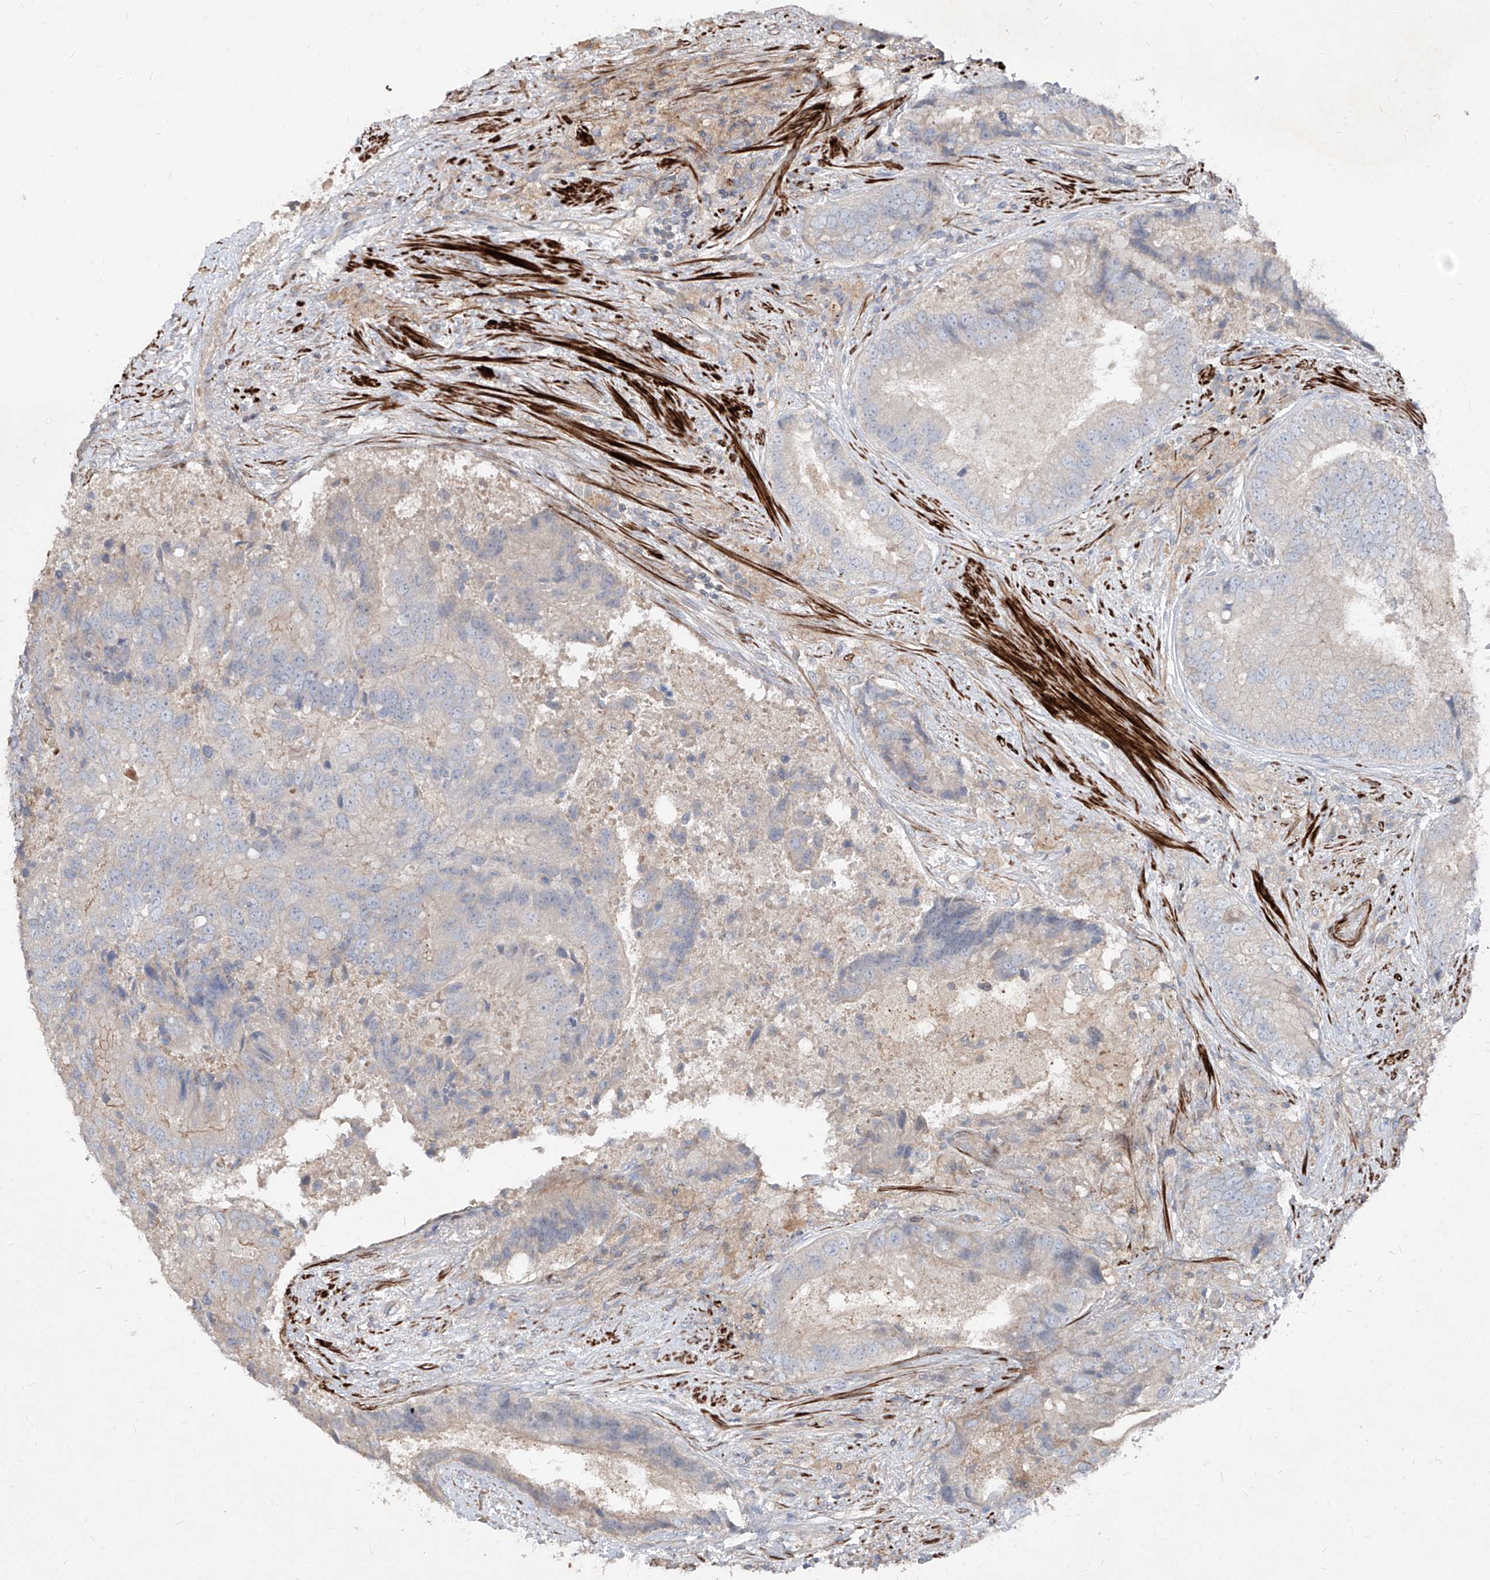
{"staining": {"intensity": "weak", "quantity": "<25%", "location": "cytoplasmic/membranous"}, "tissue": "prostate cancer", "cell_type": "Tumor cells", "image_type": "cancer", "snomed": [{"axis": "morphology", "description": "Adenocarcinoma, High grade"}, {"axis": "topography", "description": "Prostate"}], "caption": "Immunohistochemical staining of human adenocarcinoma (high-grade) (prostate) reveals no significant positivity in tumor cells. The staining was performed using DAB (3,3'-diaminobenzidine) to visualize the protein expression in brown, while the nuclei were stained in blue with hematoxylin (Magnification: 20x).", "gene": "UFD1", "patient": {"sex": "male", "age": 70}}